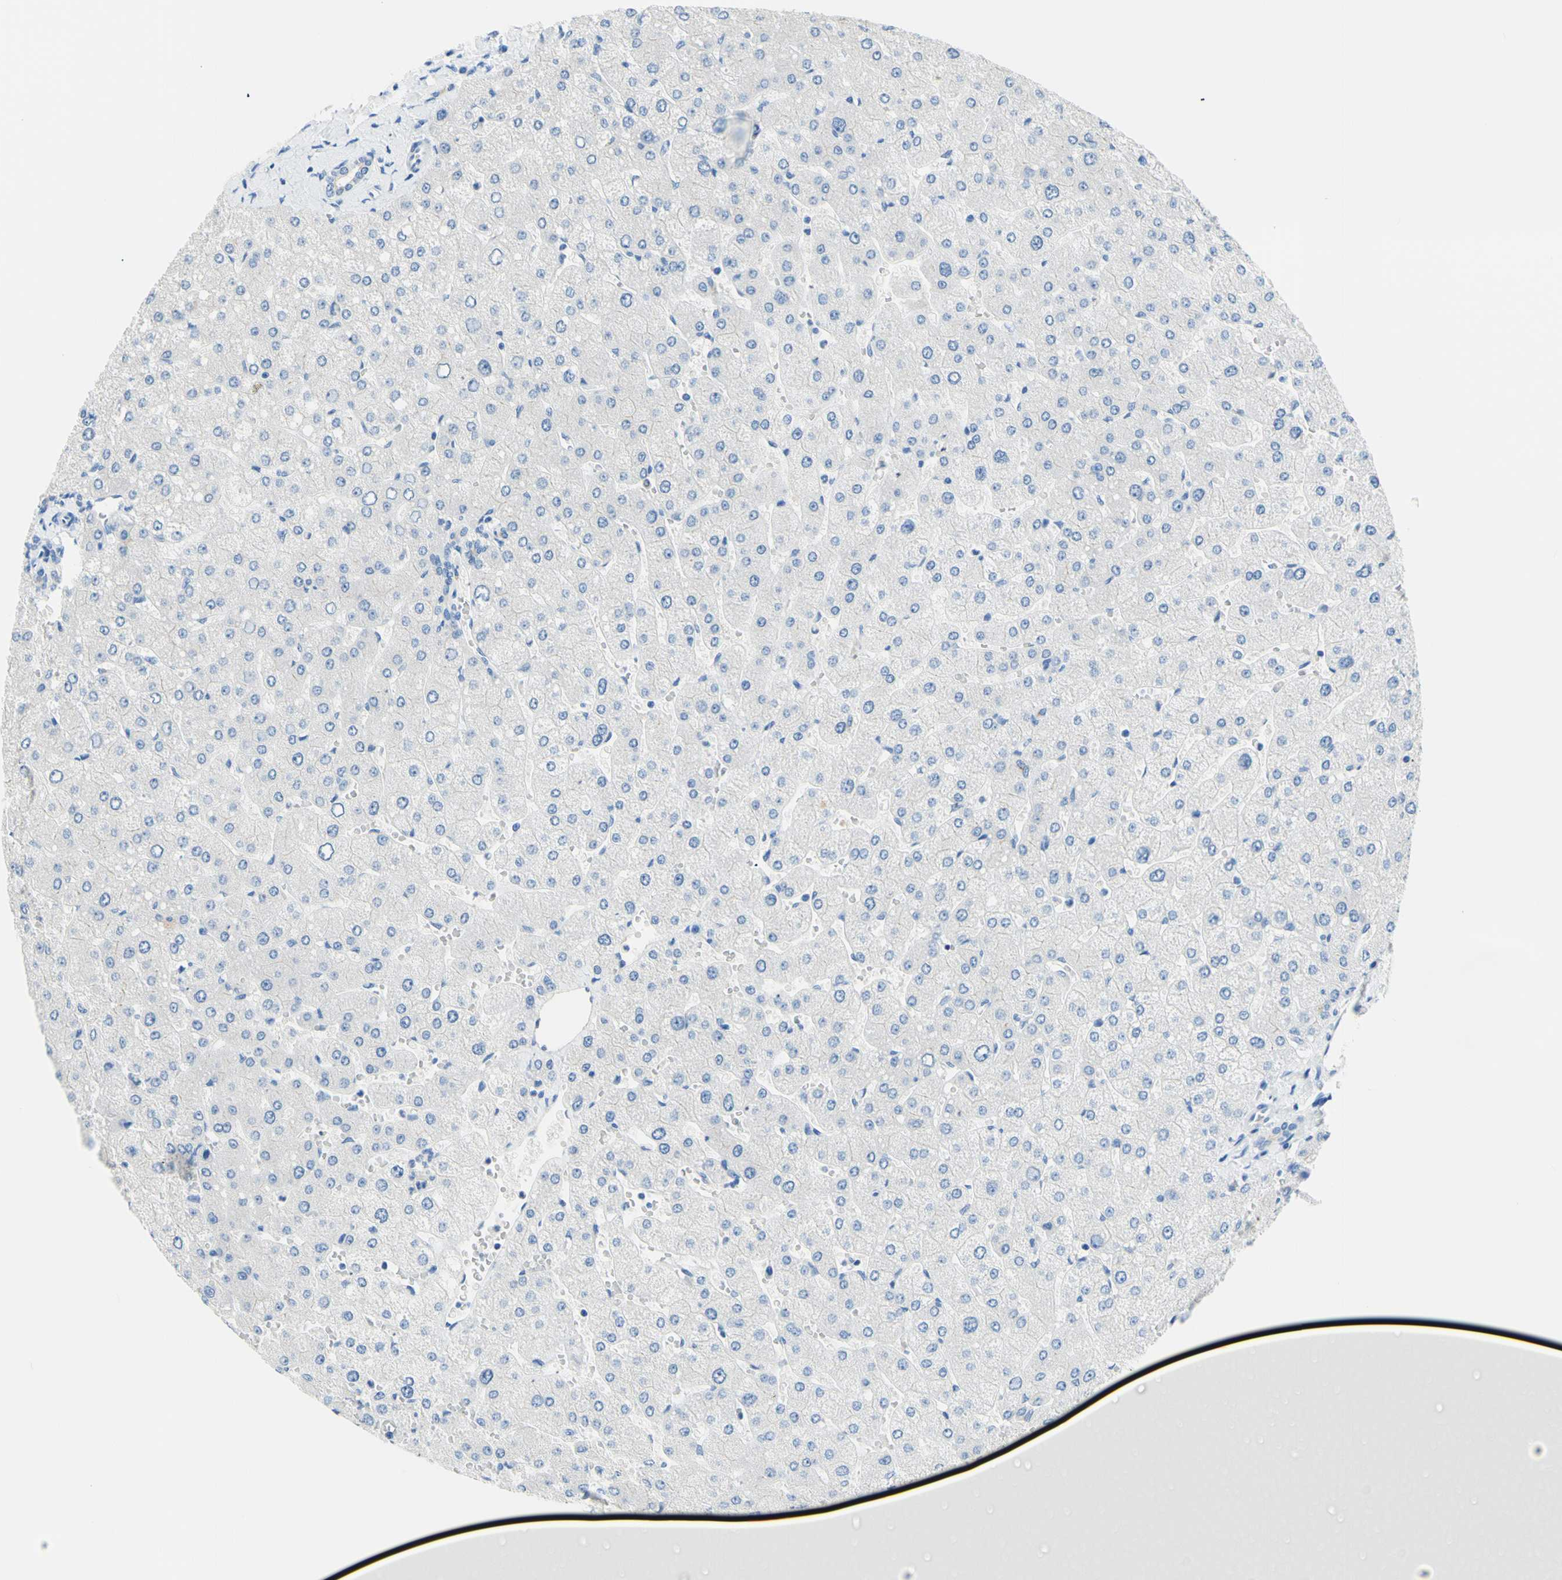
{"staining": {"intensity": "negative", "quantity": "none", "location": "none"}, "tissue": "liver", "cell_type": "Cholangiocytes", "image_type": "normal", "snomed": [{"axis": "morphology", "description": "Normal tissue, NOS"}, {"axis": "topography", "description": "Liver"}], "caption": "Immunohistochemistry (IHC) of benign human liver exhibits no staining in cholangiocytes. The staining is performed using DAB brown chromogen with nuclei counter-stained in using hematoxylin.", "gene": "HPCA", "patient": {"sex": "male", "age": 55}}